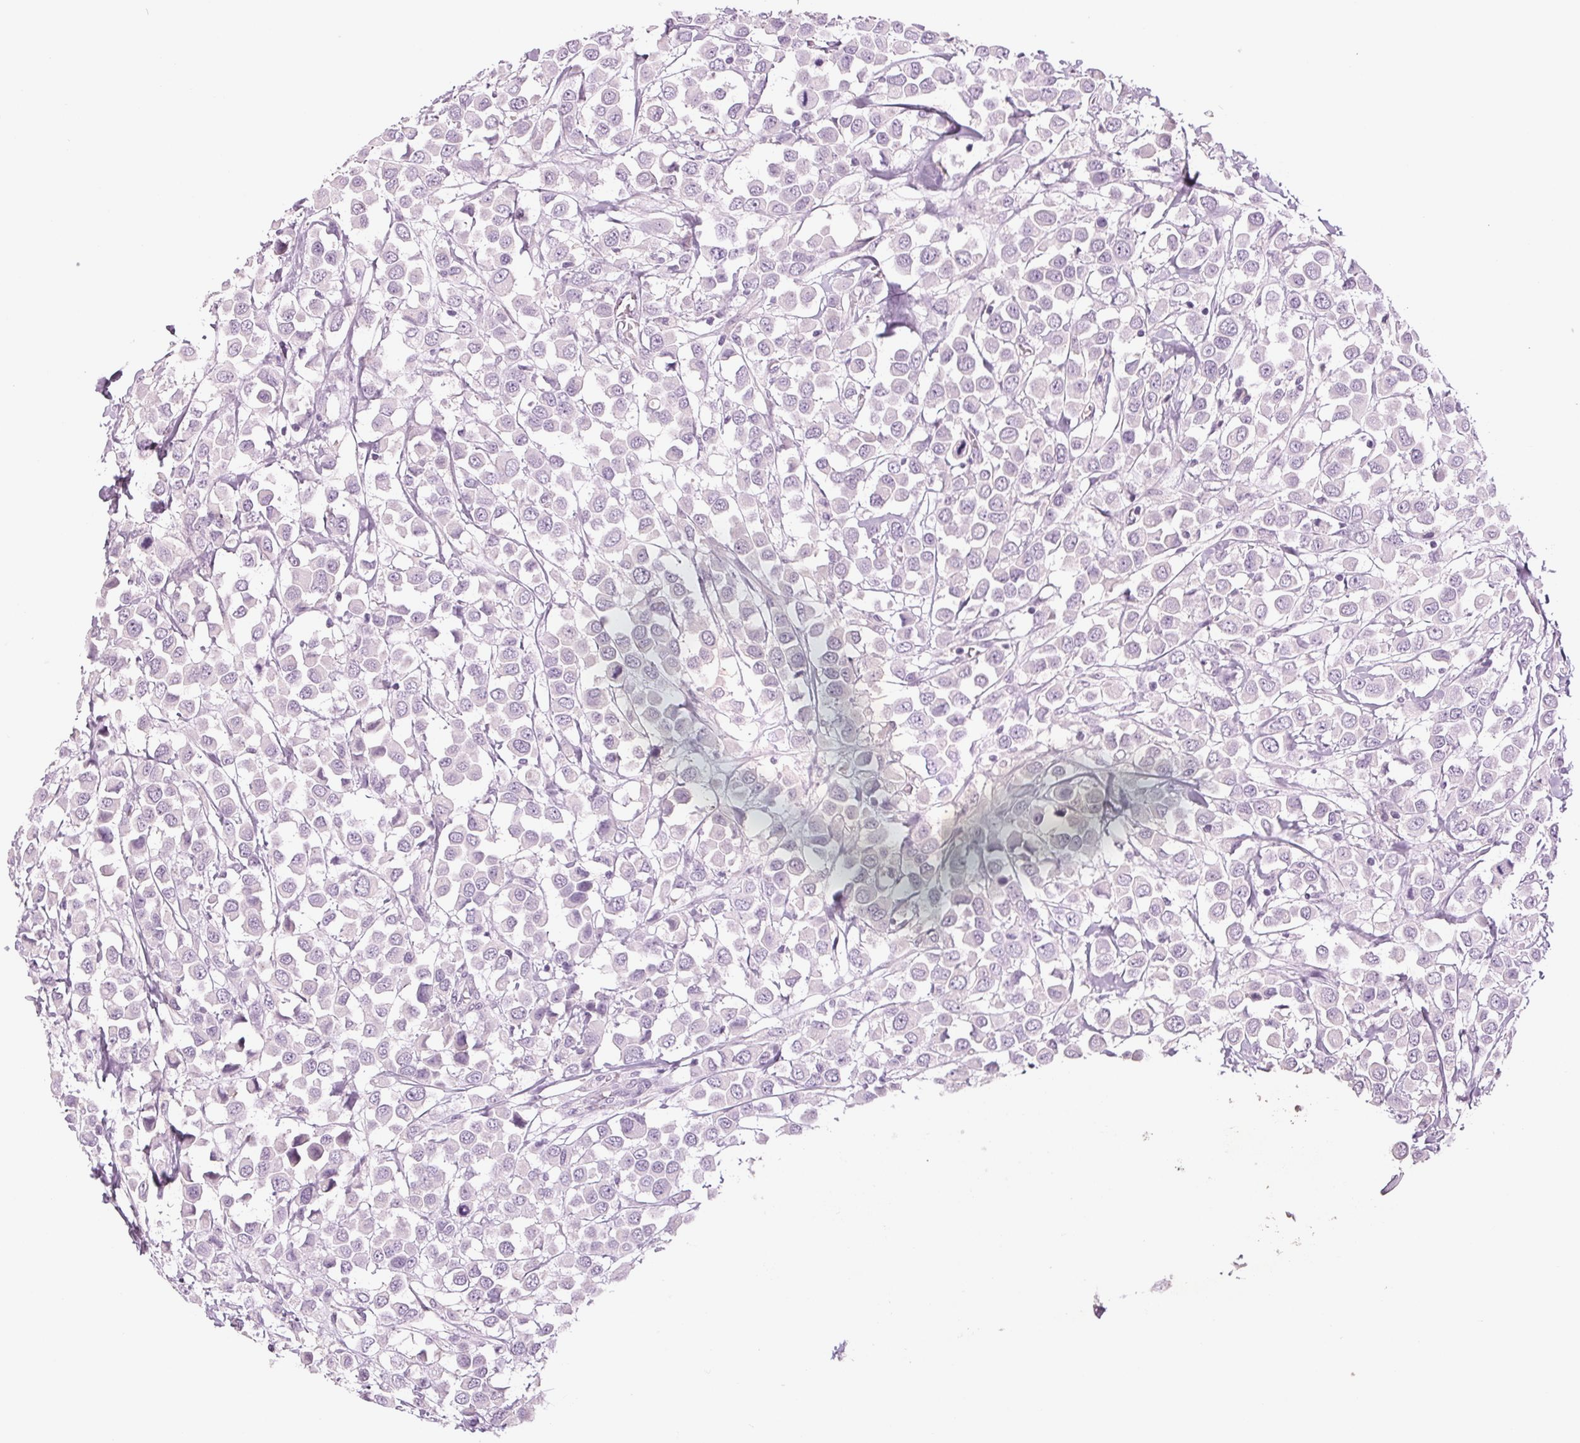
{"staining": {"intensity": "negative", "quantity": "none", "location": "none"}, "tissue": "breast cancer", "cell_type": "Tumor cells", "image_type": "cancer", "snomed": [{"axis": "morphology", "description": "Duct carcinoma"}, {"axis": "topography", "description": "Breast"}], "caption": "DAB (3,3'-diaminobenzidine) immunohistochemical staining of human breast infiltrating ductal carcinoma displays no significant staining in tumor cells.", "gene": "DNAJC6", "patient": {"sex": "female", "age": 61}}